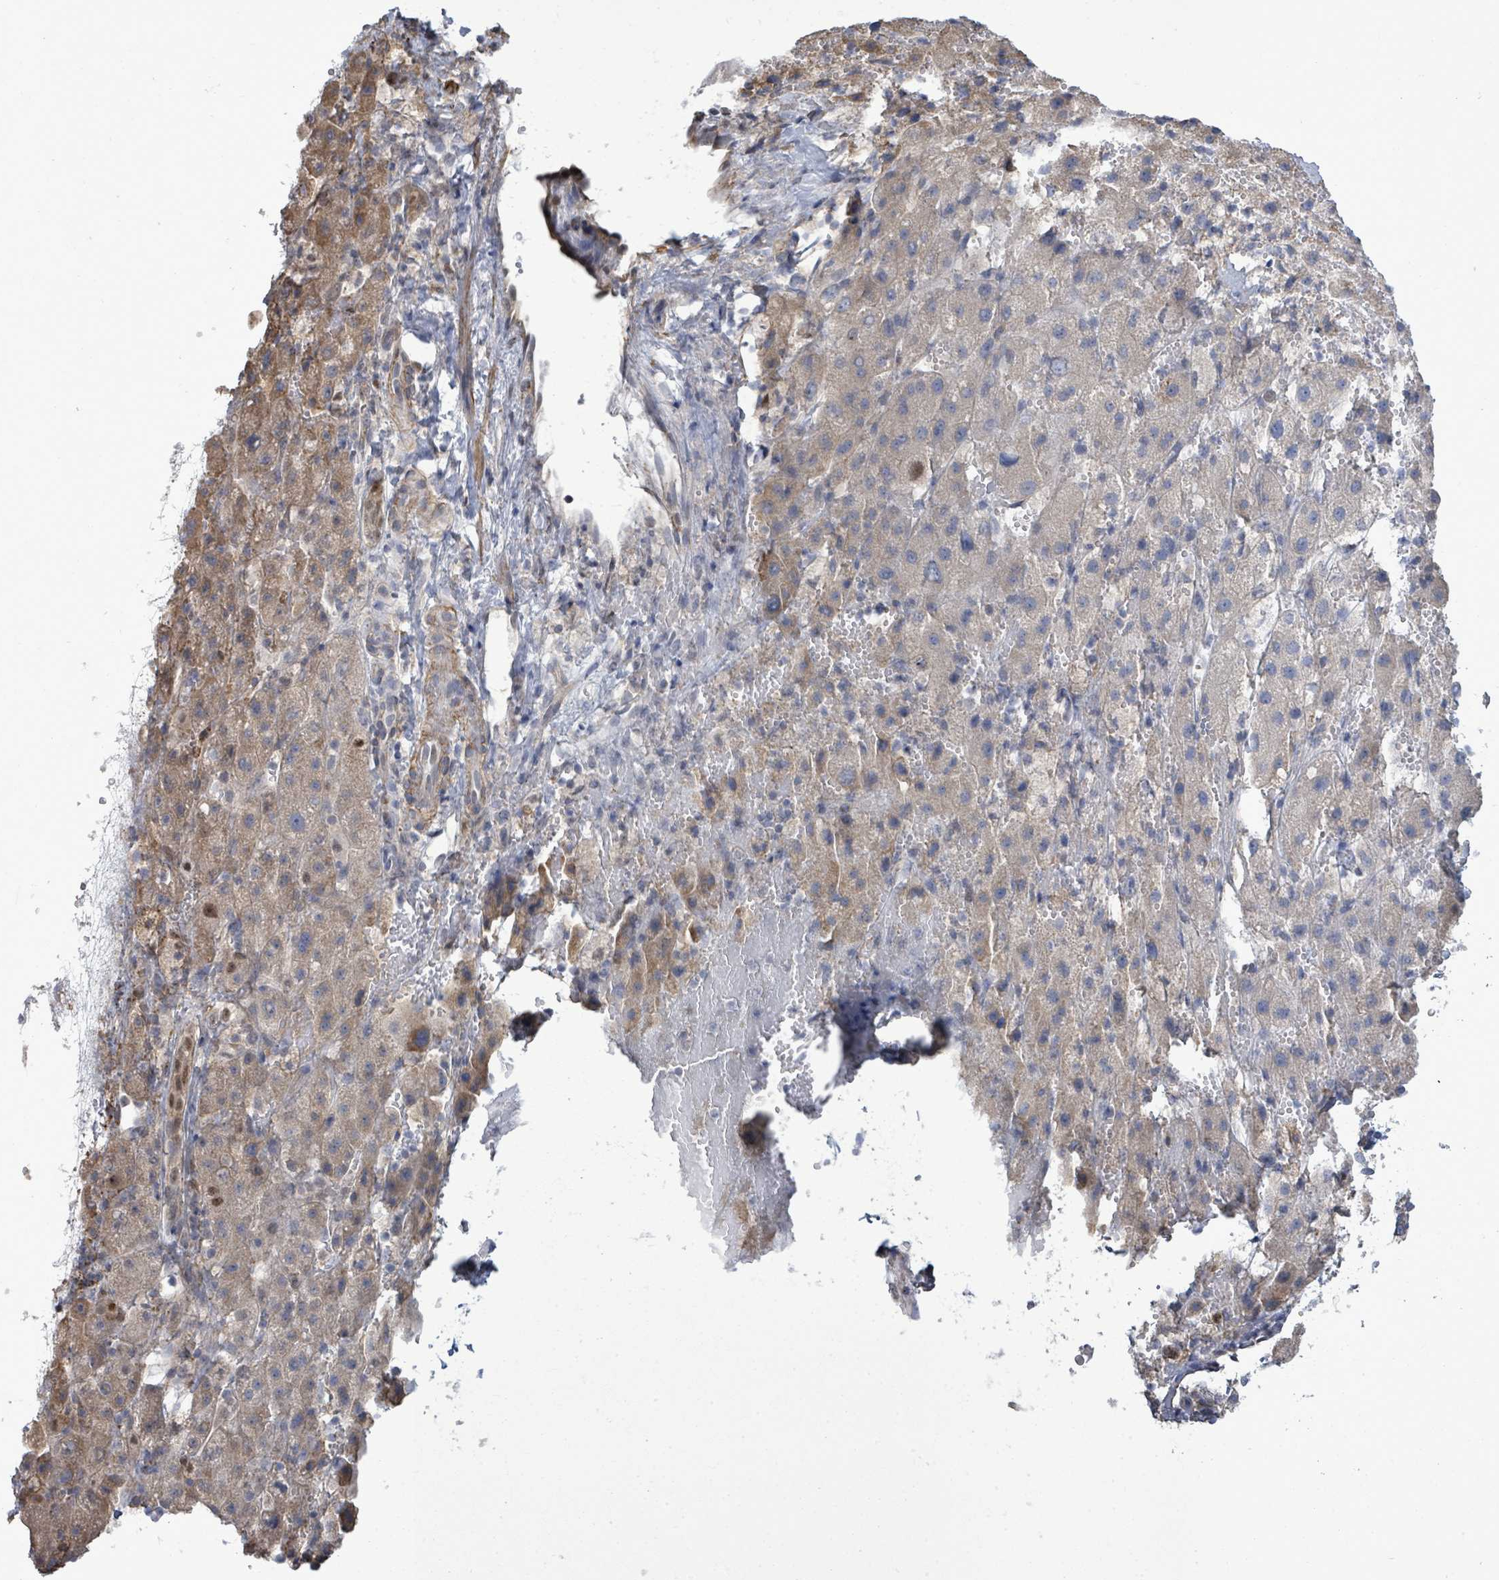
{"staining": {"intensity": "moderate", "quantity": "25%-75%", "location": "cytoplasmic/membranous"}, "tissue": "liver cancer", "cell_type": "Tumor cells", "image_type": "cancer", "snomed": [{"axis": "morphology", "description": "Carcinoma, Hepatocellular, NOS"}, {"axis": "topography", "description": "Liver"}], "caption": "Brown immunohistochemical staining in human liver cancer (hepatocellular carcinoma) reveals moderate cytoplasmic/membranous staining in about 25%-75% of tumor cells.", "gene": "PAPSS1", "patient": {"sex": "female", "age": 58}}